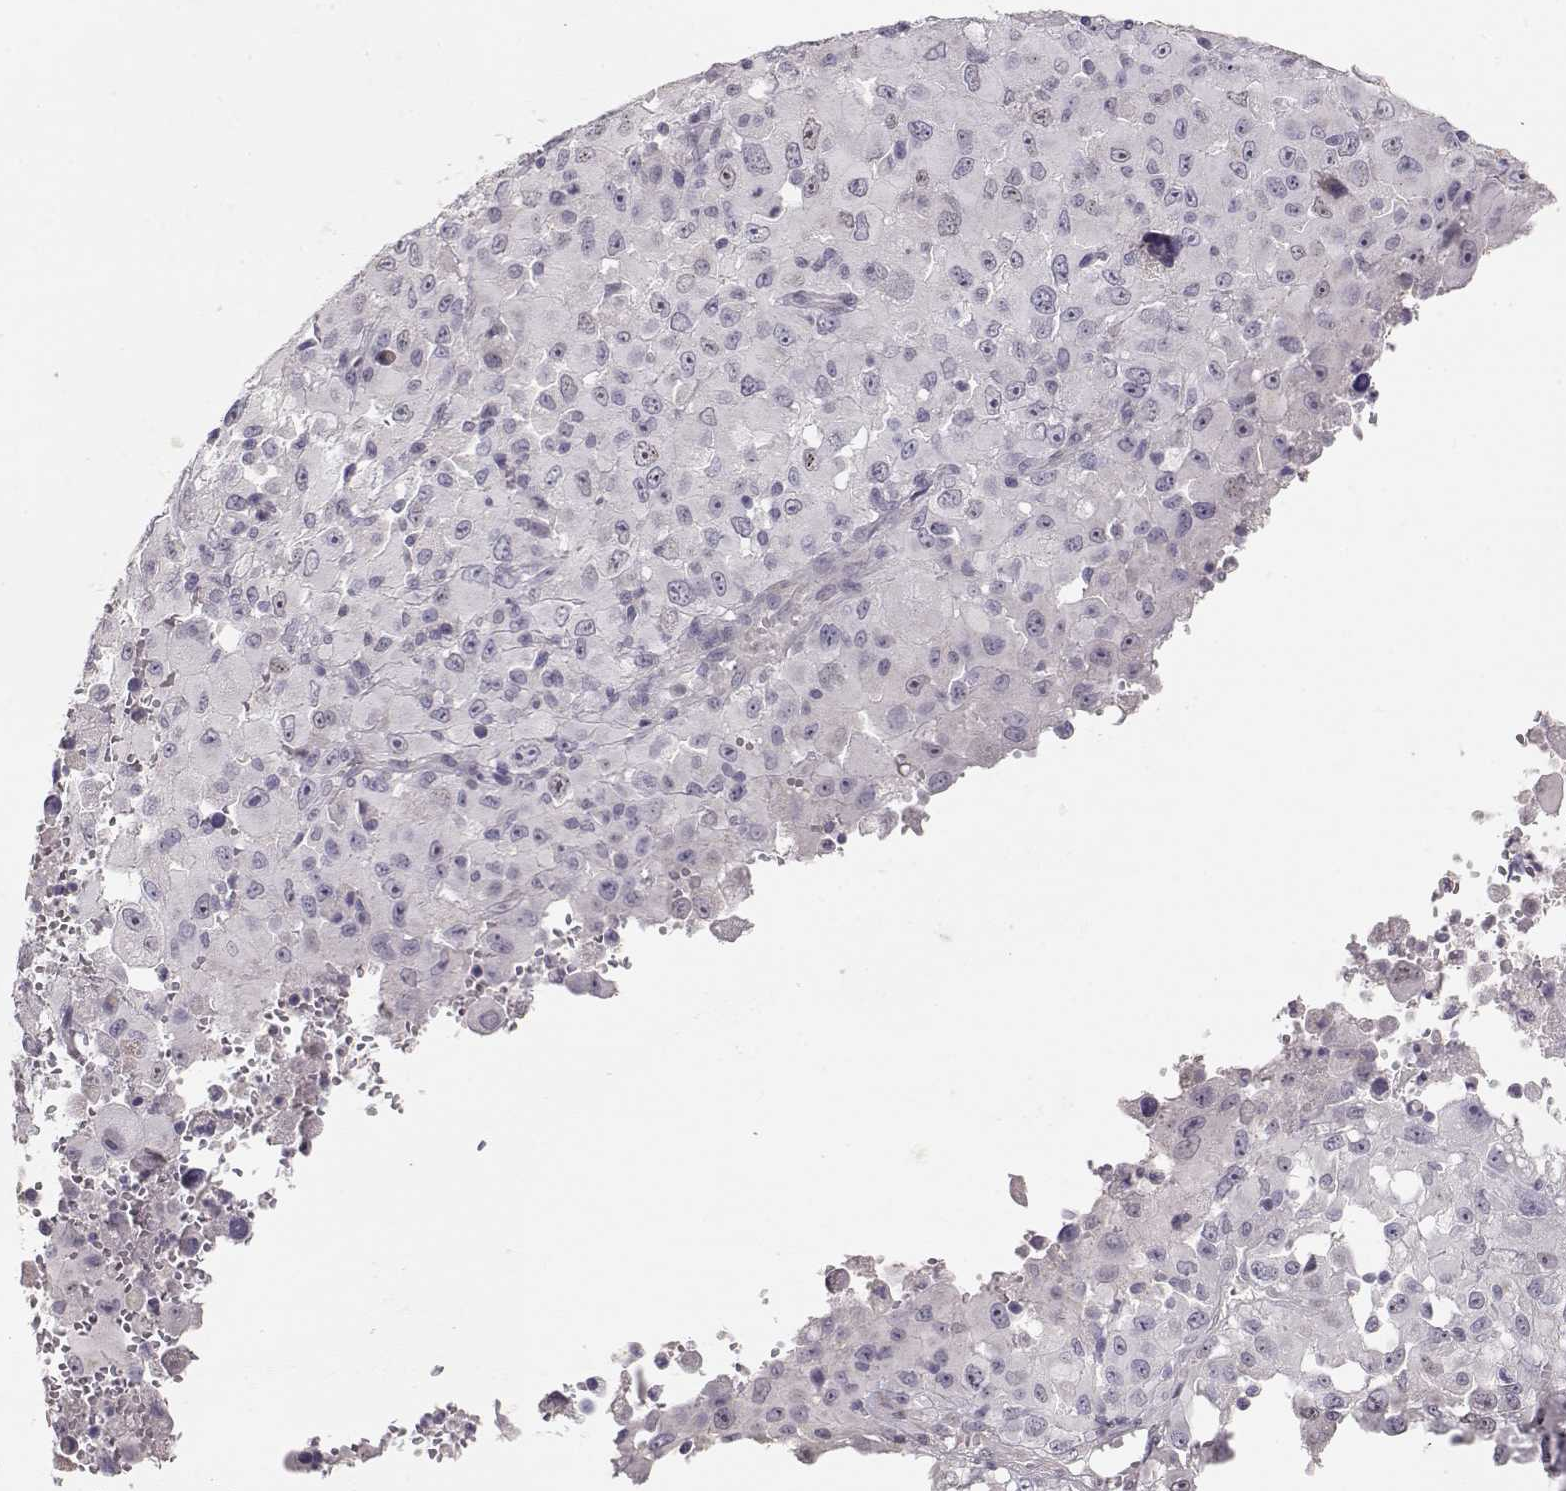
{"staining": {"intensity": "negative", "quantity": "none", "location": "none"}, "tissue": "melanoma", "cell_type": "Tumor cells", "image_type": "cancer", "snomed": [{"axis": "morphology", "description": "Malignant melanoma, Metastatic site"}, {"axis": "topography", "description": "Soft tissue"}], "caption": "High power microscopy histopathology image of an immunohistochemistry (IHC) micrograph of malignant melanoma (metastatic site), revealing no significant staining in tumor cells.", "gene": "LAMA5", "patient": {"sex": "male", "age": 50}}